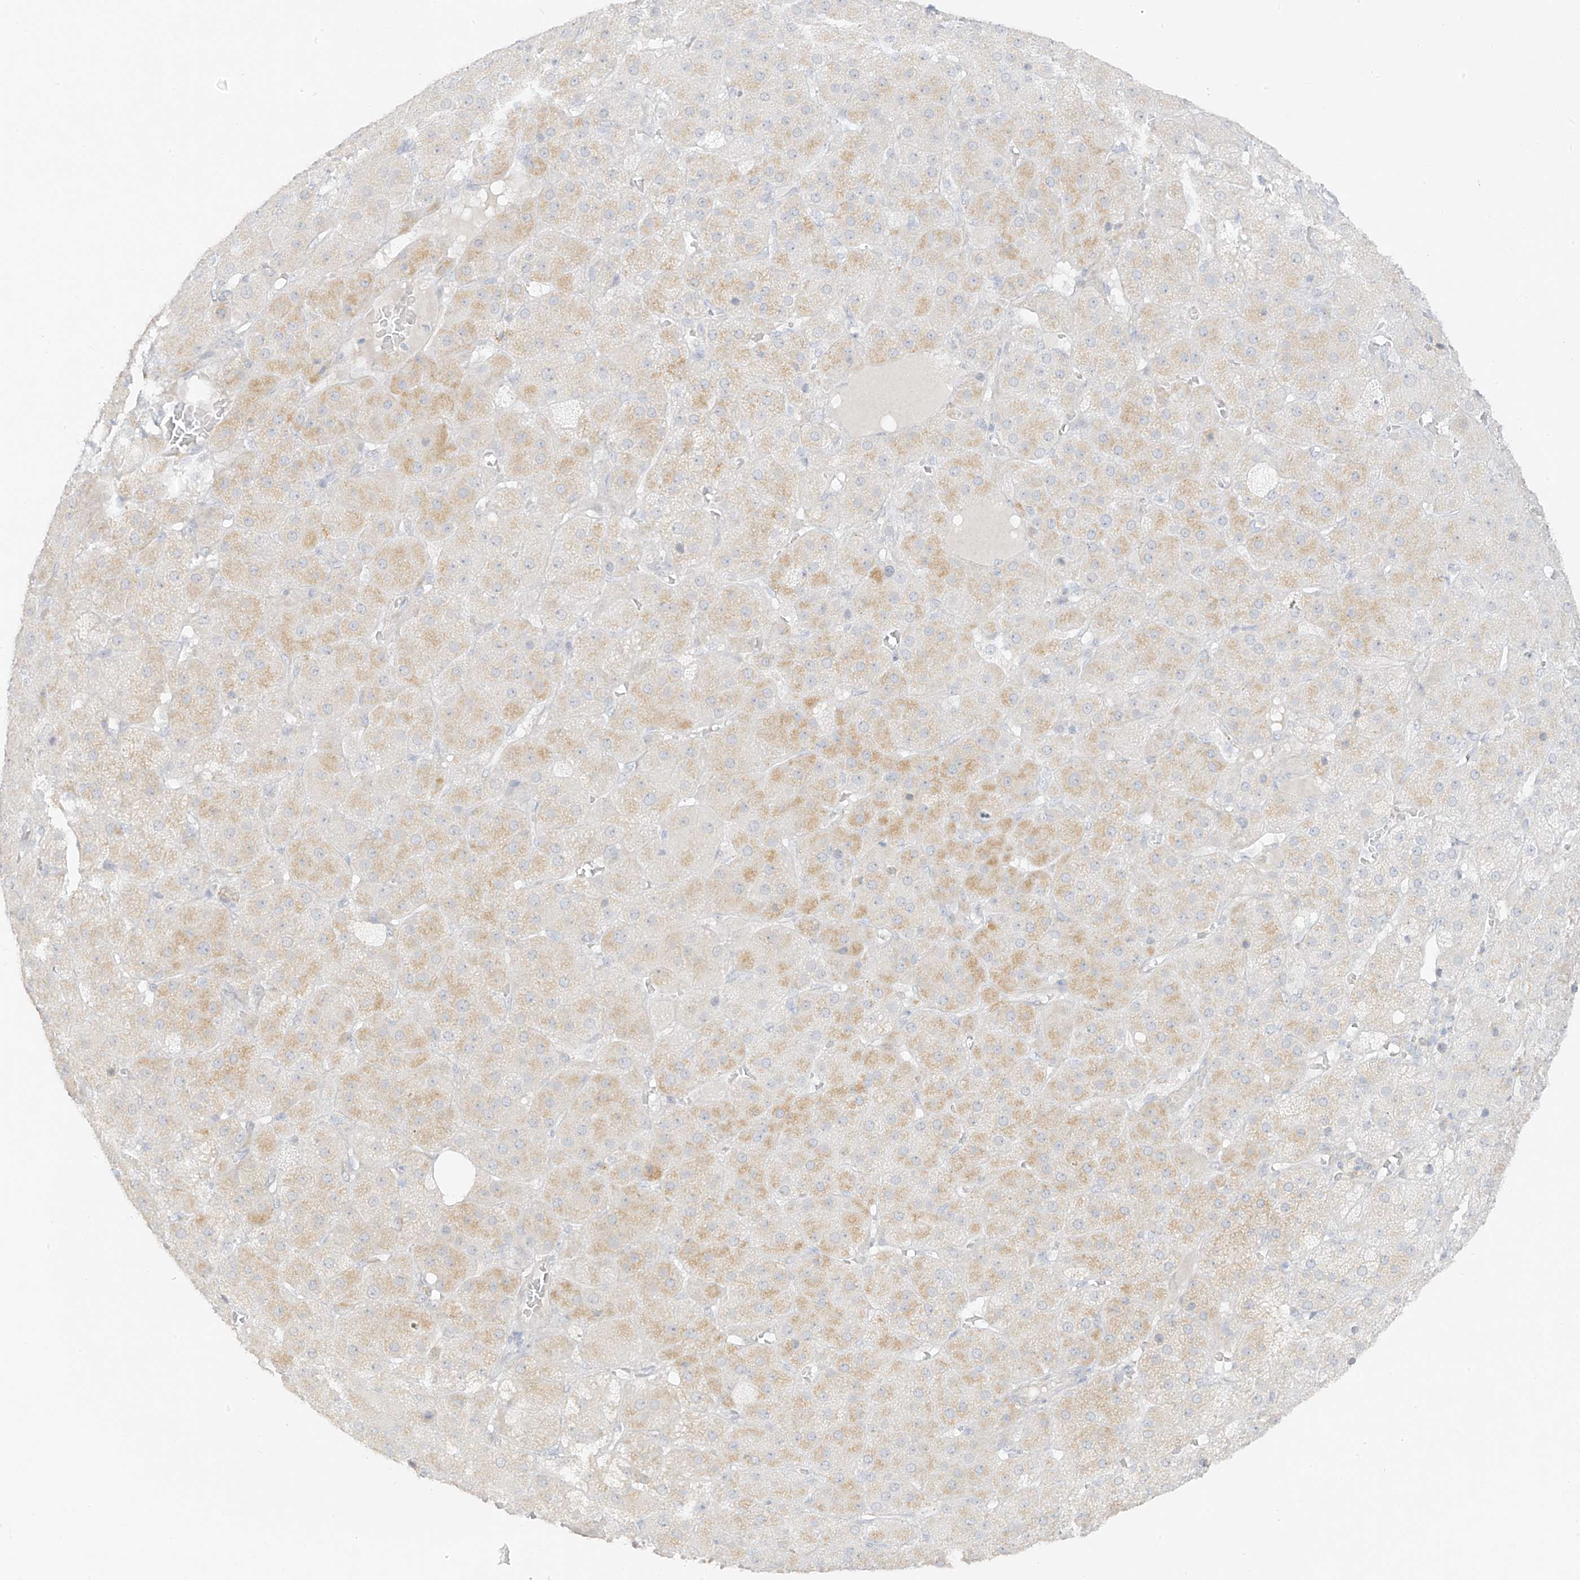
{"staining": {"intensity": "weak", "quantity": "25%-75%", "location": "cytoplasmic/membranous"}, "tissue": "adrenal gland", "cell_type": "Glandular cells", "image_type": "normal", "snomed": [{"axis": "morphology", "description": "Normal tissue, NOS"}, {"axis": "topography", "description": "Adrenal gland"}], "caption": "IHC histopathology image of unremarkable human adrenal gland stained for a protein (brown), which shows low levels of weak cytoplasmic/membranous staining in about 25%-75% of glandular cells.", "gene": "DCDC2", "patient": {"sex": "female", "age": 57}}